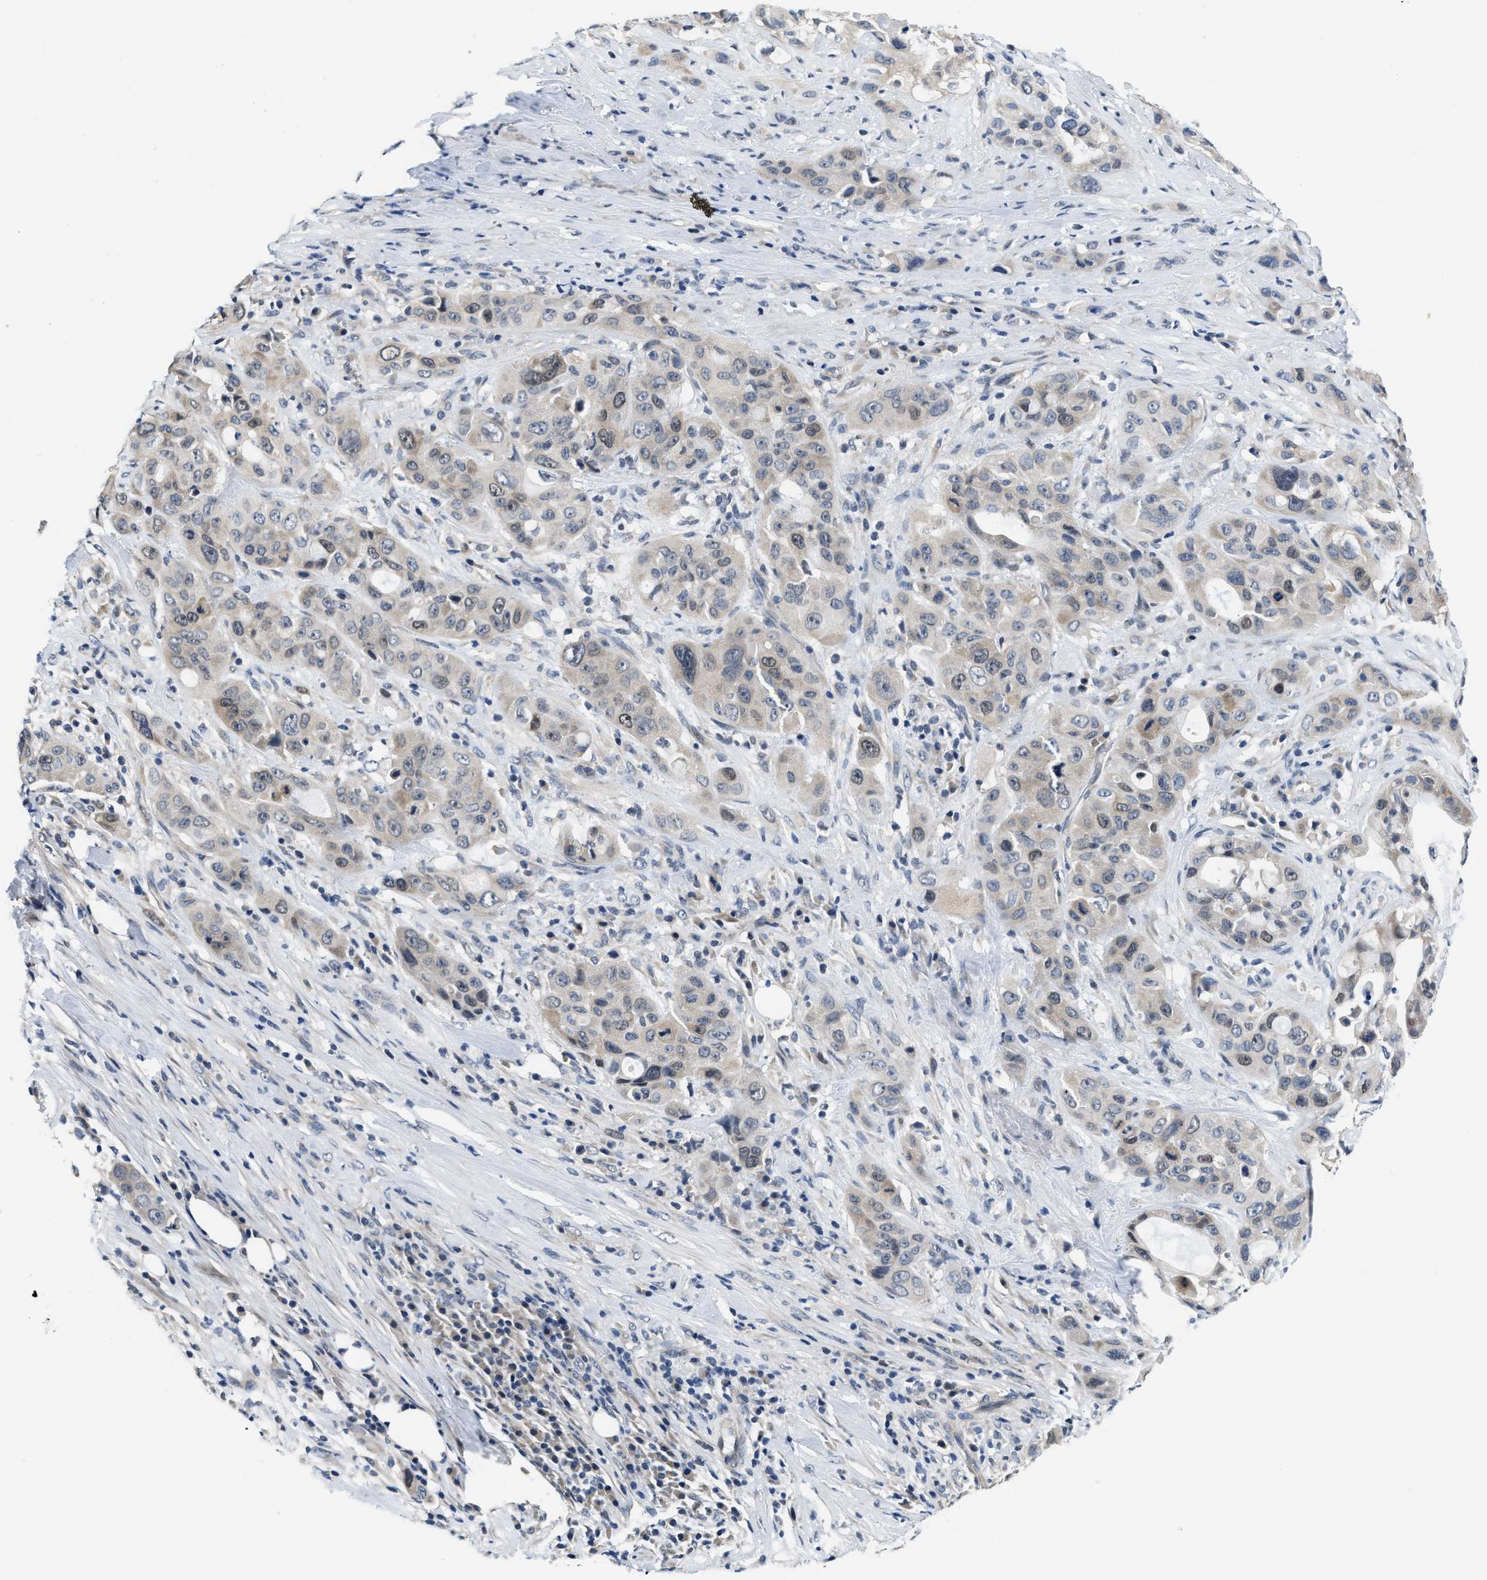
{"staining": {"intensity": "negative", "quantity": "none", "location": "none"}, "tissue": "pancreatic cancer", "cell_type": "Tumor cells", "image_type": "cancer", "snomed": [{"axis": "morphology", "description": "Adenocarcinoma, NOS"}, {"axis": "topography", "description": "Pancreas"}], "caption": "Human adenocarcinoma (pancreatic) stained for a protein using IHC exhibits no staining in tumor cells.", "gene": "CLGN", "patient": {"sex": "male", "age": 53}}